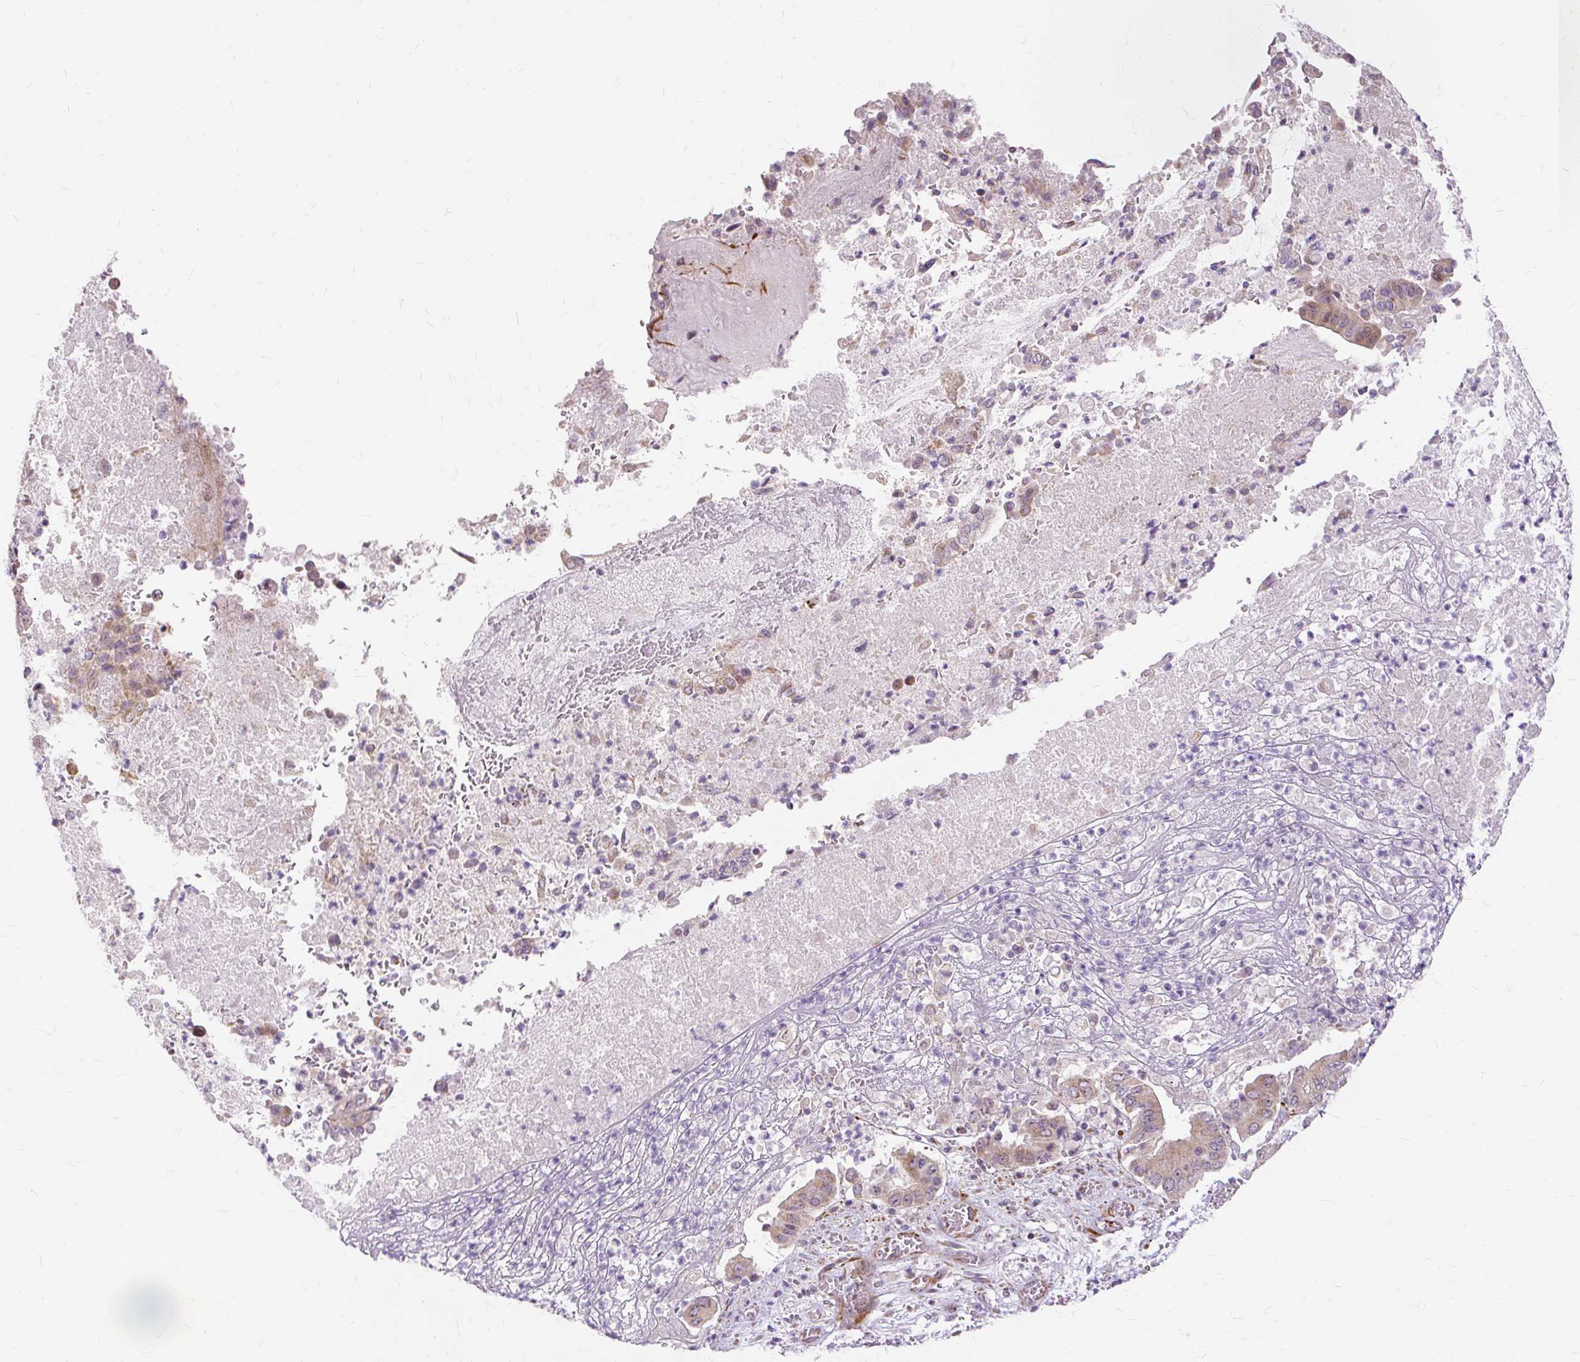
{"staining": {"intensity": "weak", "quantity": ">75%", "location": "cytoplasmic/membranous"}, "tissue": "pancreatic cancer", "cell_type": "Tumor cells", "image_type": "cancer", "snomed": [{"axis": "morphology", "description": "Adenocarcinoma, NOS"}, {"axis": "topography", "description": "Pancreas"}], "caption": "Protein staining demonstrates weak cytoplasmic/membranous staining in approximately >75% of tumor cells in pancreatic cancer.", "gene": "MMACHC", "patient": {"sex": "female", "age": 77}}